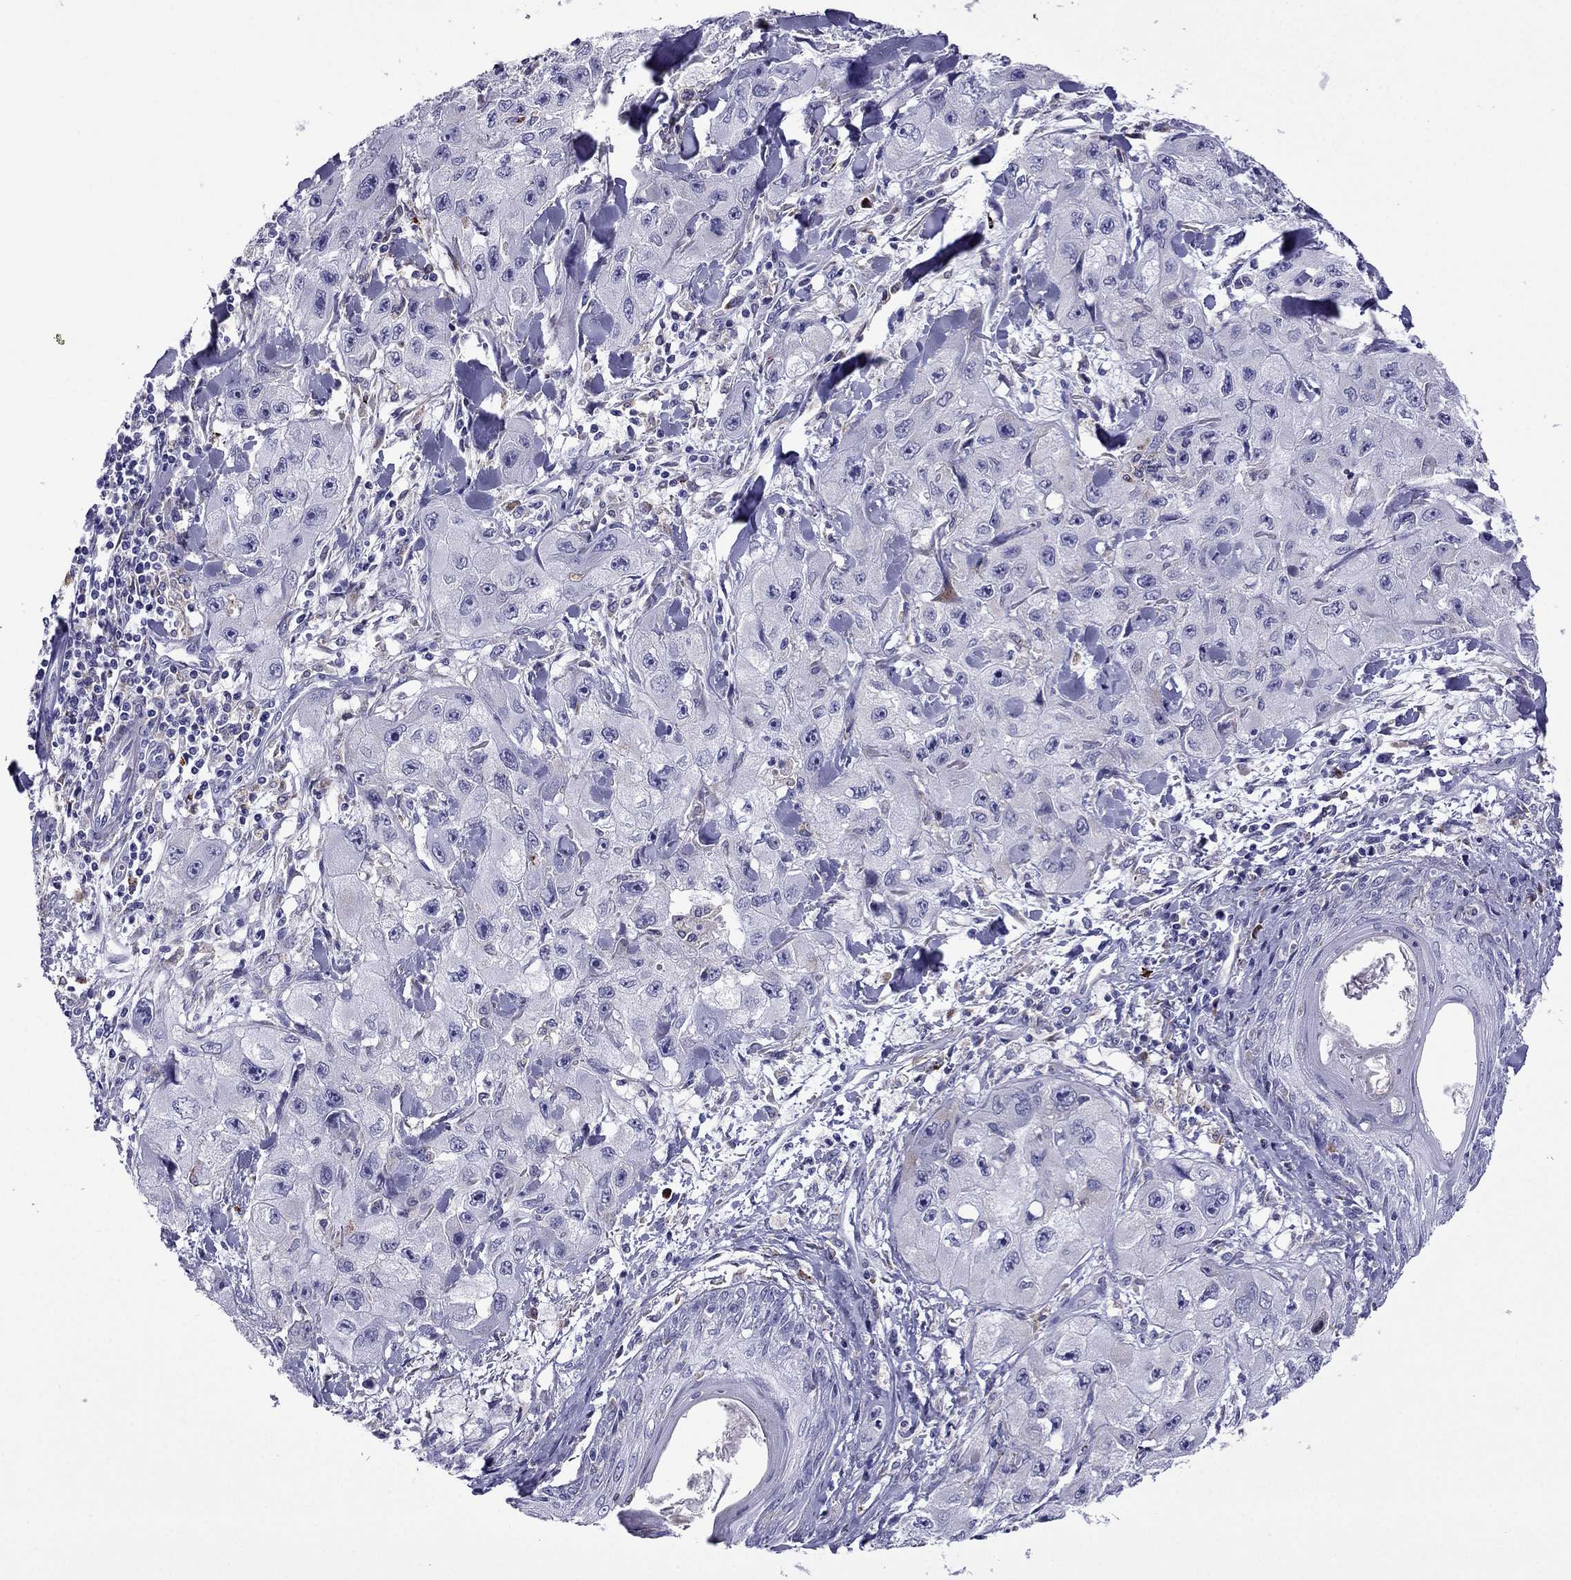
{"staining": {"intensity": "negative", "quantity": "none", "location": "none"}, "tissue": "skin cancer", "cell_type": "Tumor cells", "image_type": "cancer", "snomed": [{"axis": "morphology", "description": "Squamous cell carcinoma, NOS"}, {"axis": "topography", "description": "Skin"}, {"axis": "topography", "description": "Subcutis"}], "caption": "Human skin cancer stained for a protein using IHC demonstrates no expression in tumor cells.", "gene": "TSSK4", "patient": {"sex": "male", "age": 73}}